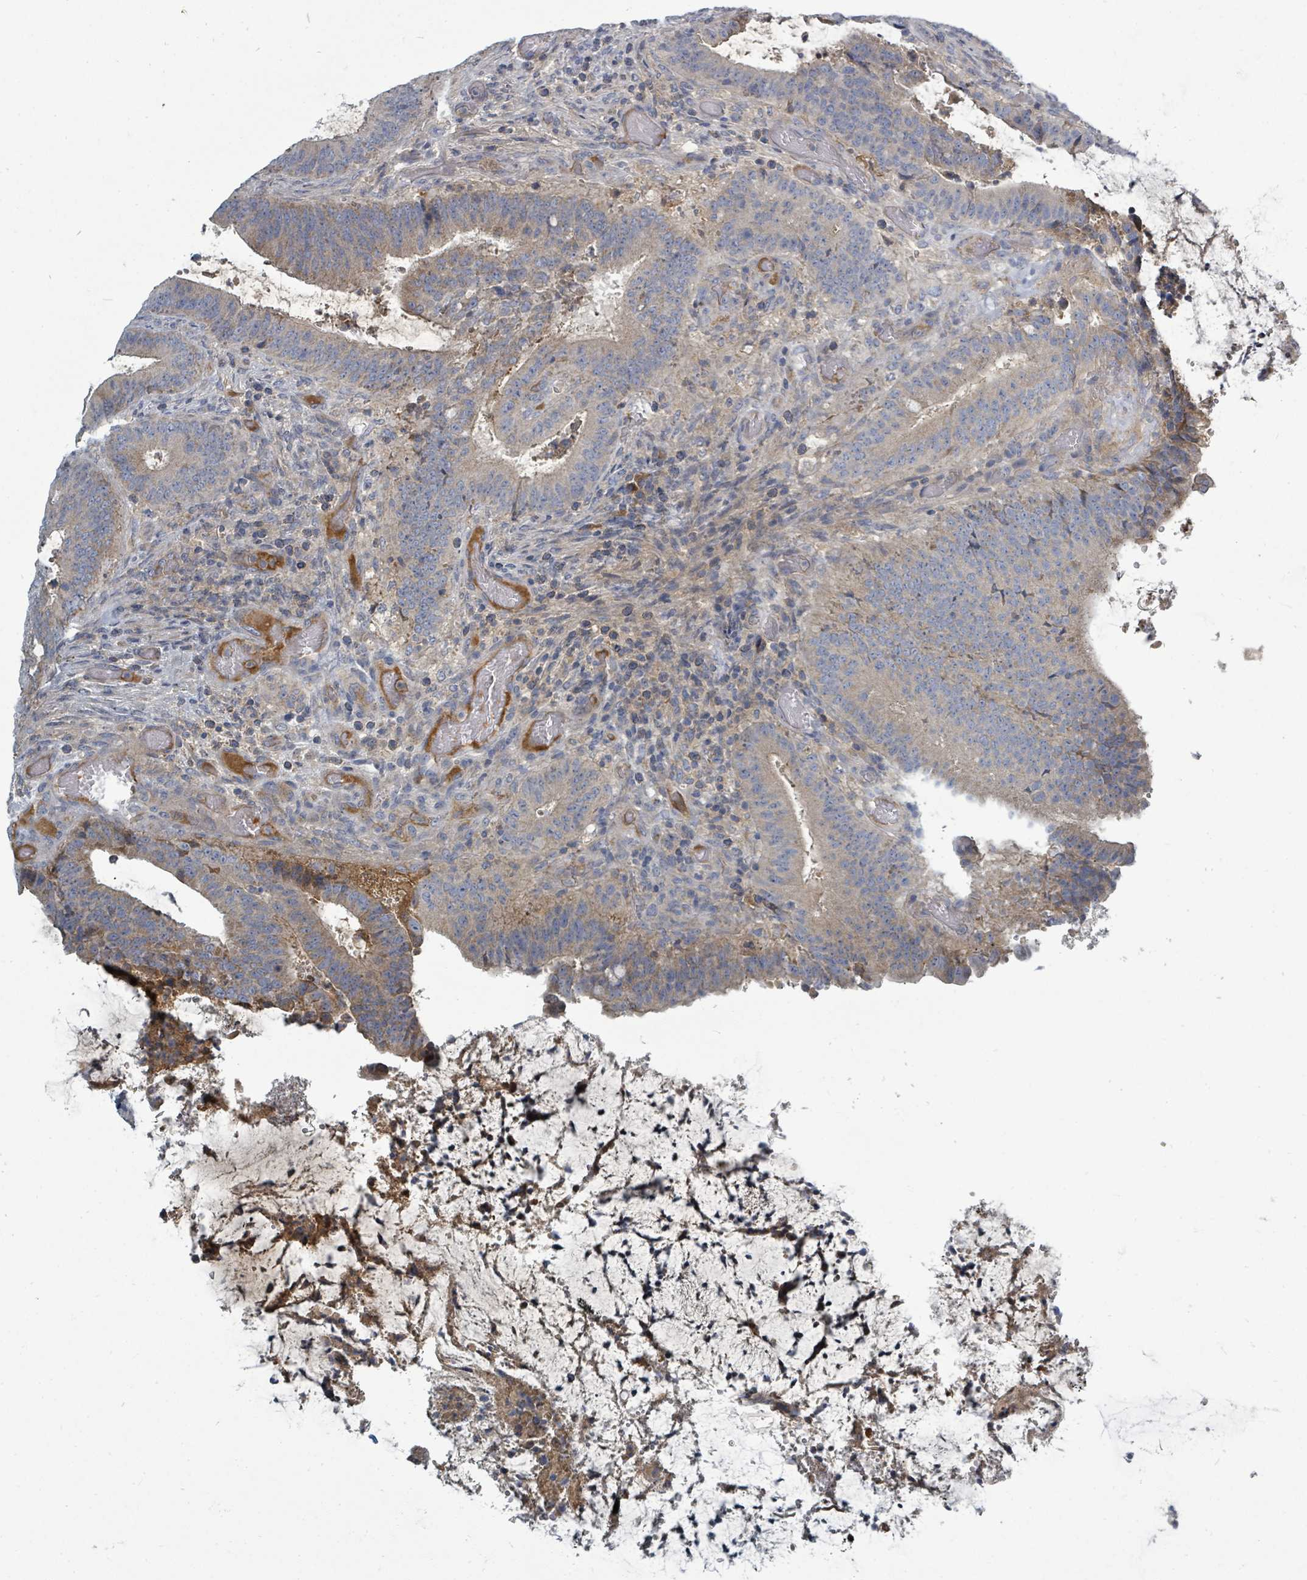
{"staining": {"intensity": "weak", "quantity": "<25%", "location": "cytoplasmic/membranous"}, "tissue": "colorectal cancer", "cell_type": "Tumor cells", "image_type": "cancer", "snomed": [{"axis": "morphology", "description": "Adenocarcinoma, NOS"}, {"axis": "topography", "description": "Colon"}], "caption": "Immunohistochemistry (IHC) photomicrograph of neoplastic tissue: human adenocarcinoma (colorectal) stained with DAB (3,3'-diaminobenzidine) exhibits no significant protein expression in tumor cells.", "gene": "SLC25A23", "patient": {"sex": "female", "age": 43}}